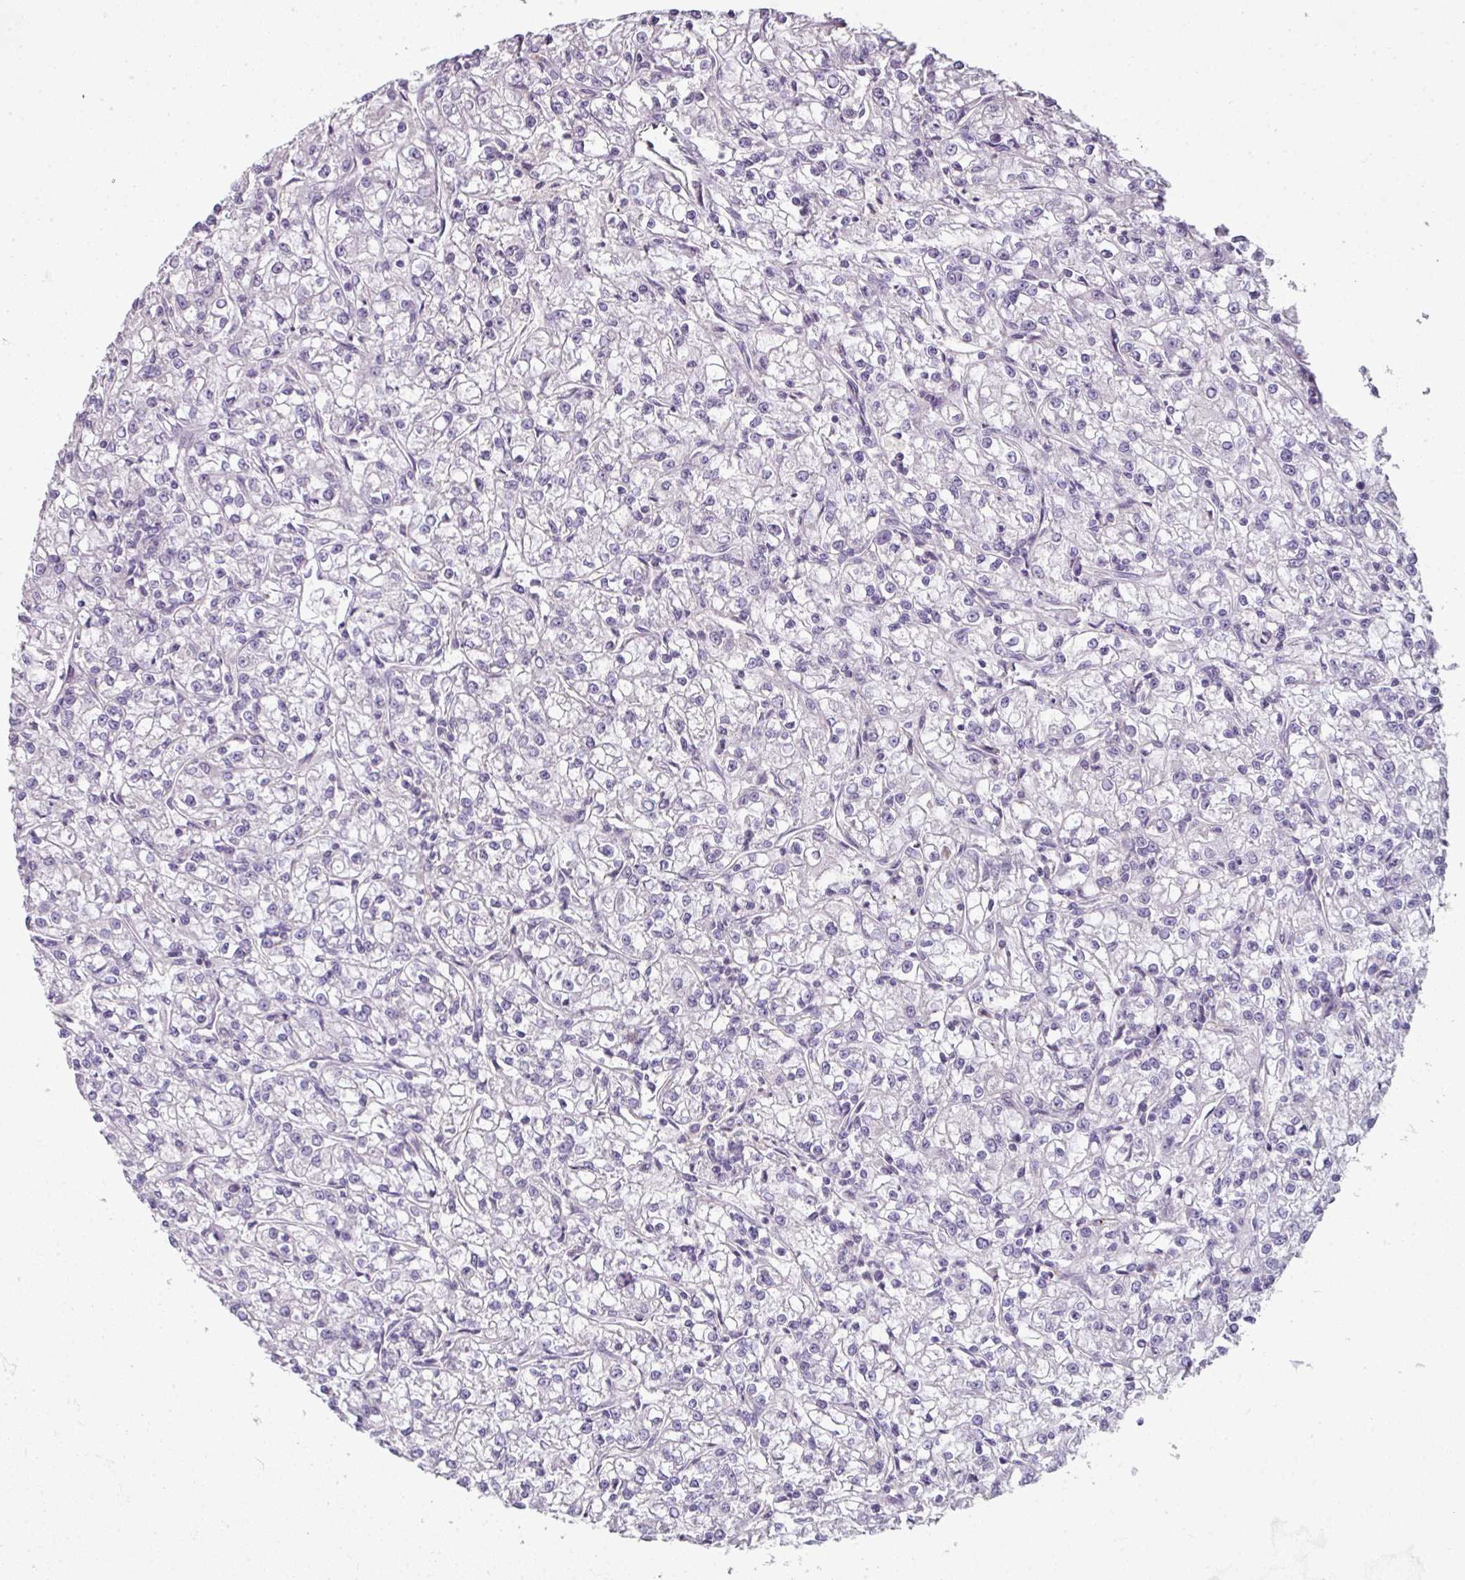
{"staining": {"intensity": "negative", "quantity": "none", "location": "none"}, "tissue": "renal cancer", "cell_type": "Tumor cells", "image_type": "cancer", "snomed": [{"axis": "morphology", "description": "Adenocarcinoma, NOS"}, {"axis": "topography", "description": "Kidney"}], "caption": "This is an IHC image of human renal adenocarcinoma. There is no staining in tumor cells.", "gene": "FHAD1", "patient": {"sex": "female", "age": 59}}